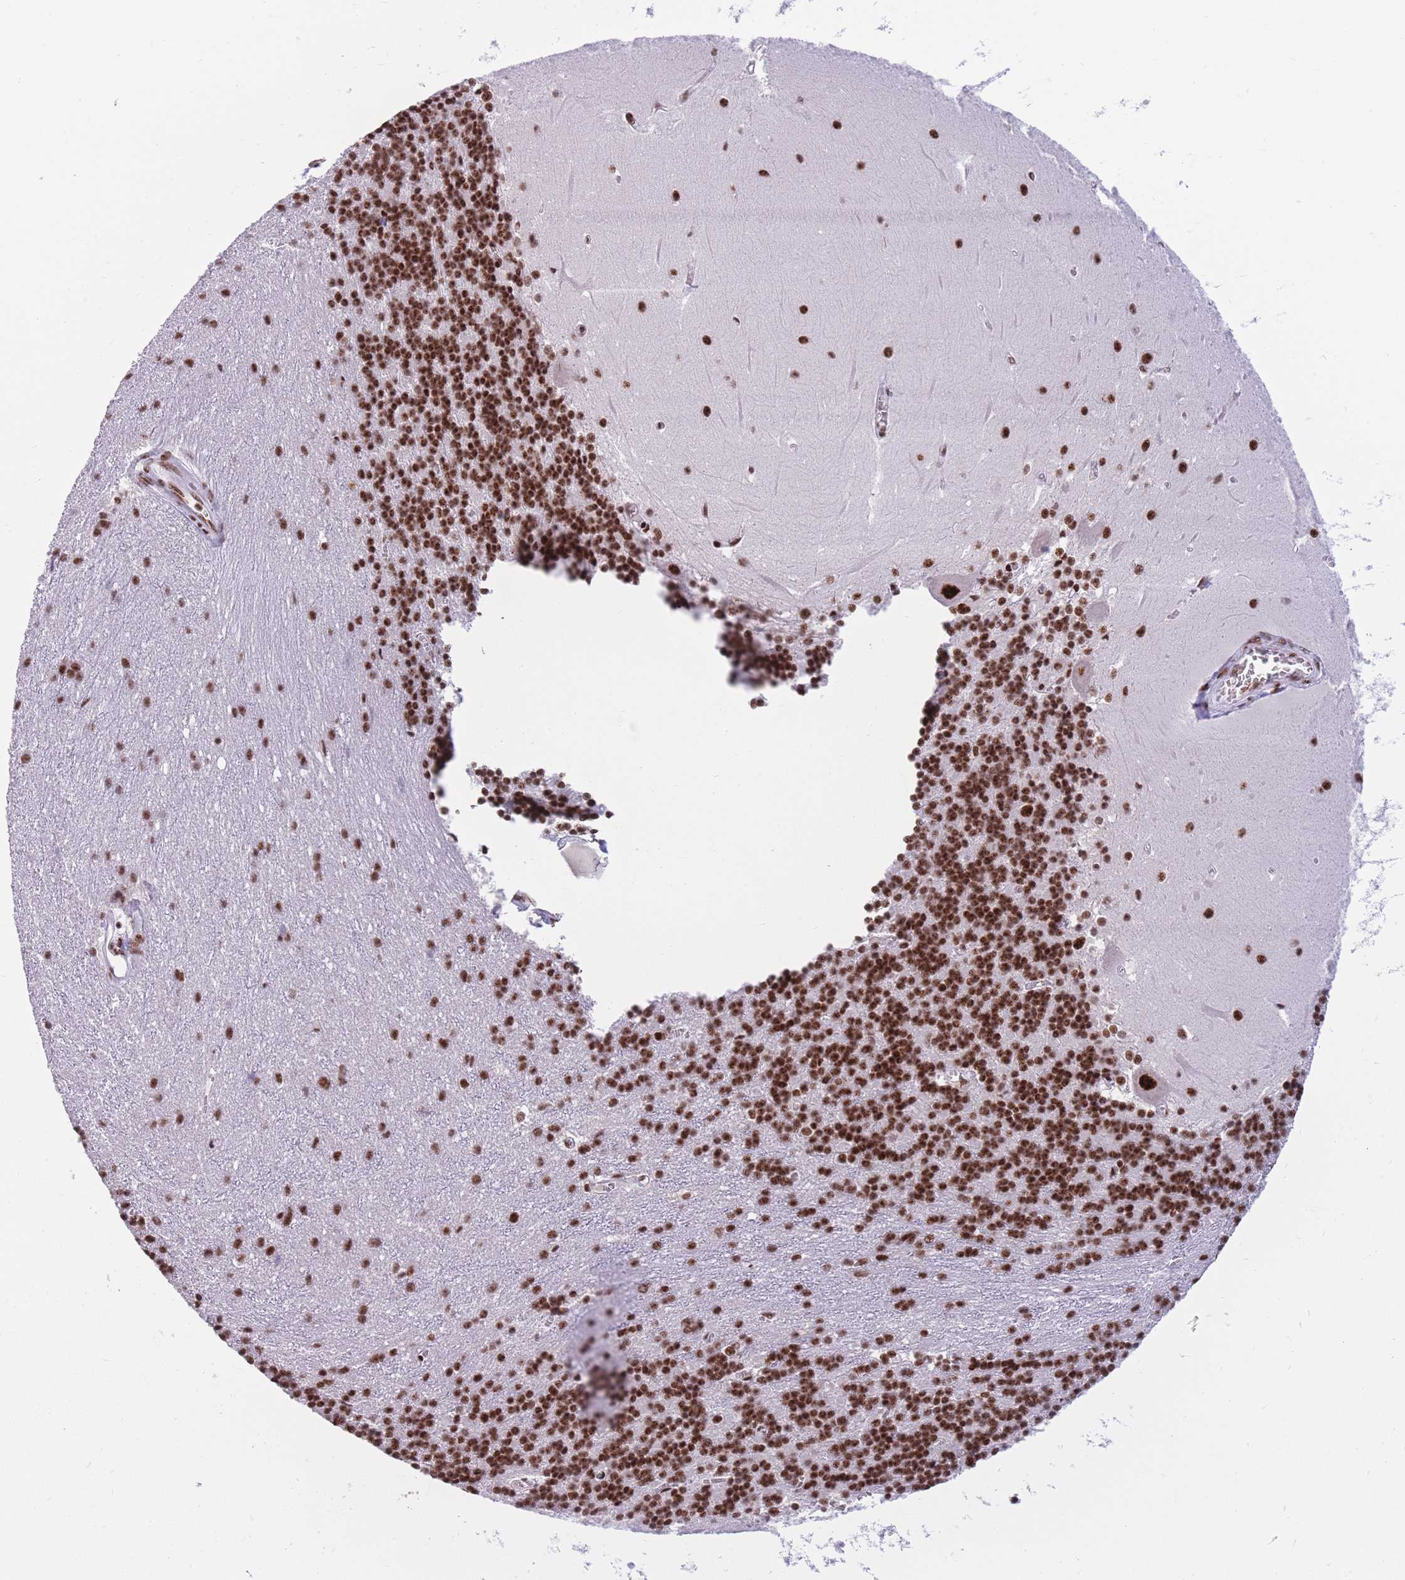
{"staining": {"intensity": "strong", "quantity": ">75%", "location": "nuclear"}, "tissue": "cerebellum", "cell_type": "Cells in granular layer", "image_type": "normal", "snomed": [{"axis": "morphology", "description": "Normal tissue, NOS"}, {"axis": "topography", "description": "Cerebellum"}], "caption": "Immunohistochemical staining of unremarkable human cerebellum exhibits high levels of strong nuclear staining in approximately >75% of cells in granular layer.", "gene": "TMEM35B", "patient": {"sex": "male", "age": 37}}